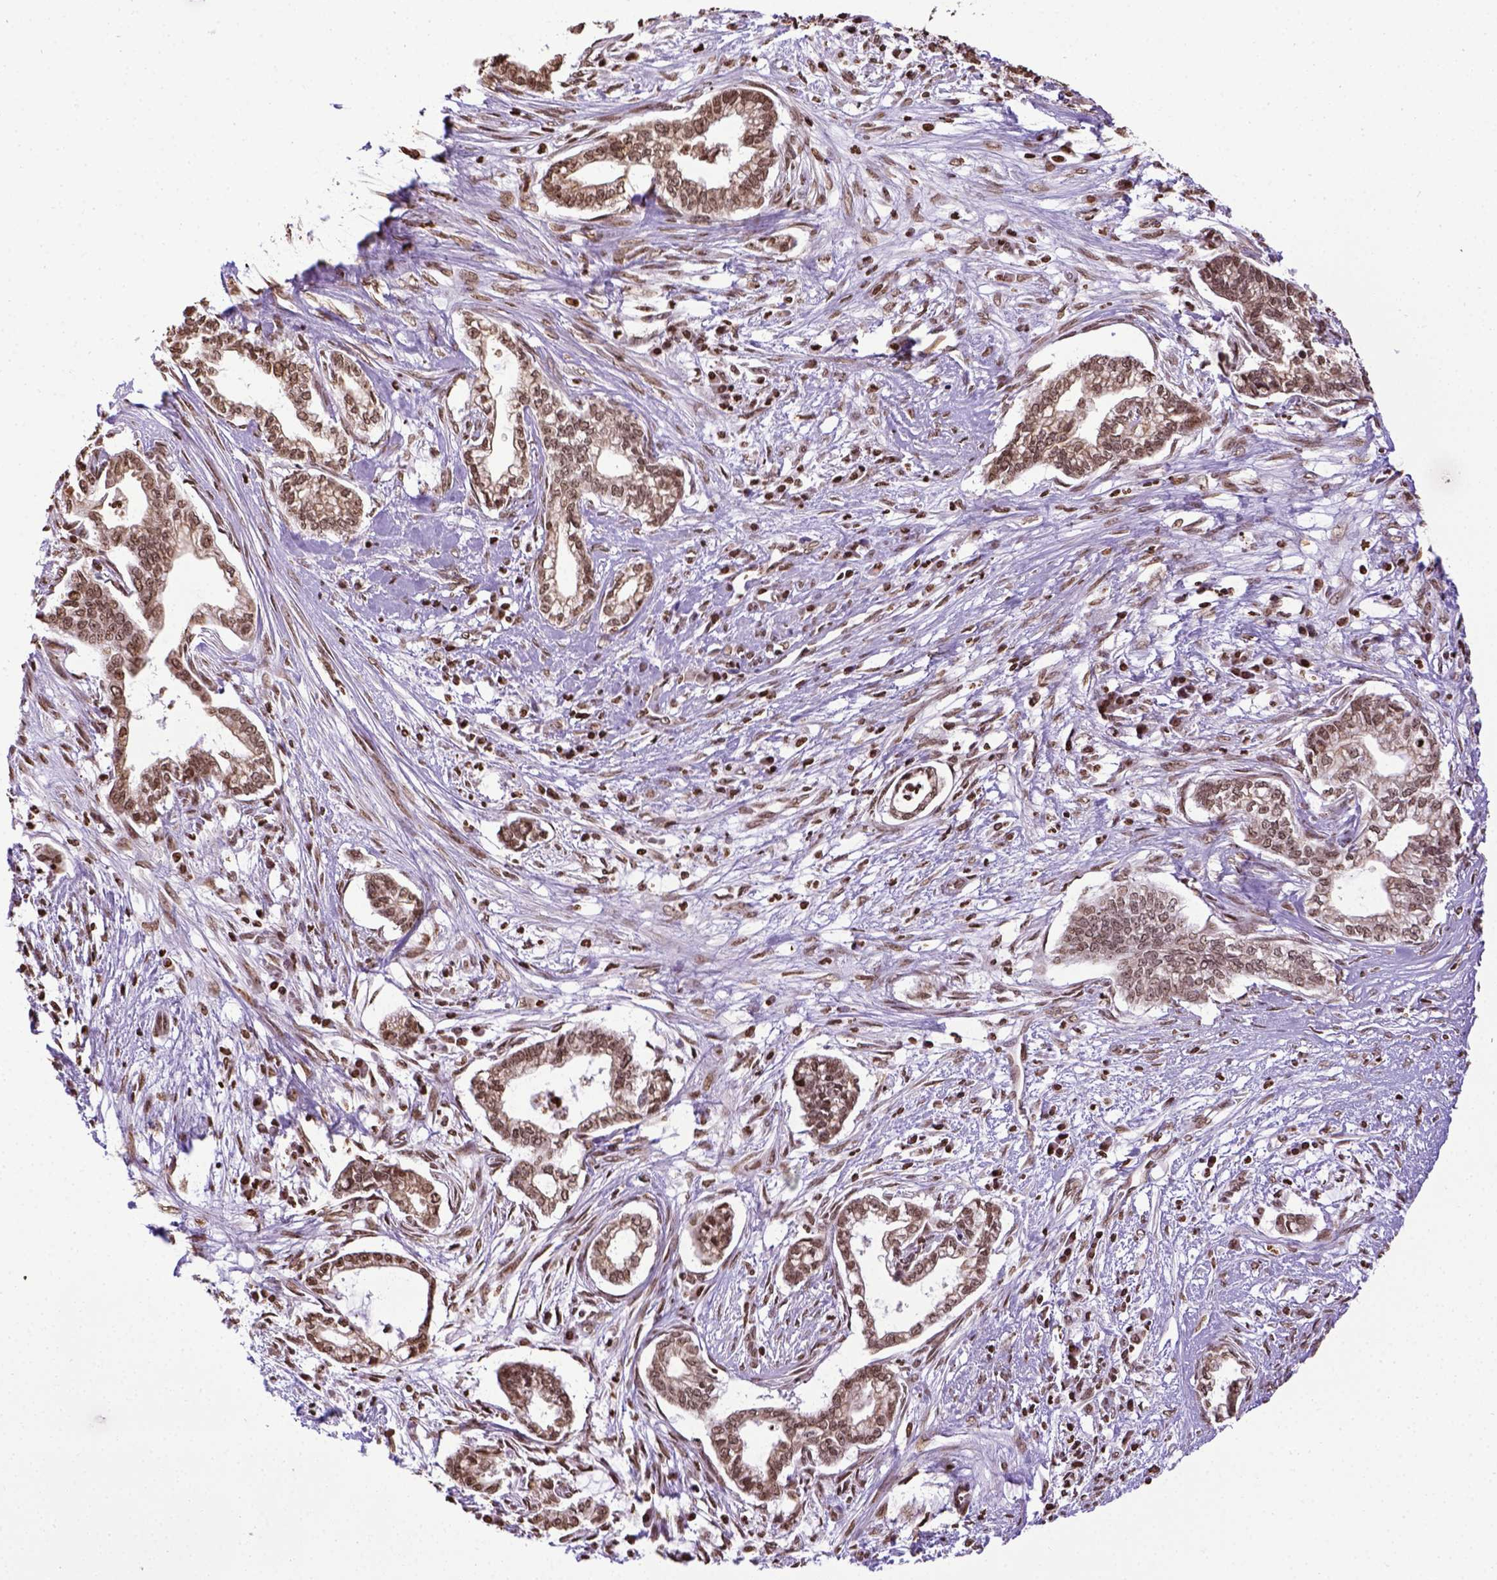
{"staining": {"intensity": "moderate", "quantity": ">75%", "location": "nuclear"}, "tissue": "cervical cancer", "cell_type": "Tumor cells", "image_type": "cancer", "snomed": [{"axis": "morphology", "description": "Adenocarcinoma, NOS"}, {"axis": "topography", "description": "Cervix"}], "caption": "Adenocarcinoma (cervical) stained with DAB immunohistochemistry demonstrates medium levels of moderate nuclear expression in about >75% of tumor cells. Using DAB (brown) and hematoxylin (blue) stains, captured at high magnification using brightfield microscopy.", "gene": "ZNF75D", "patient": {"sex": "female", "age": 62}}